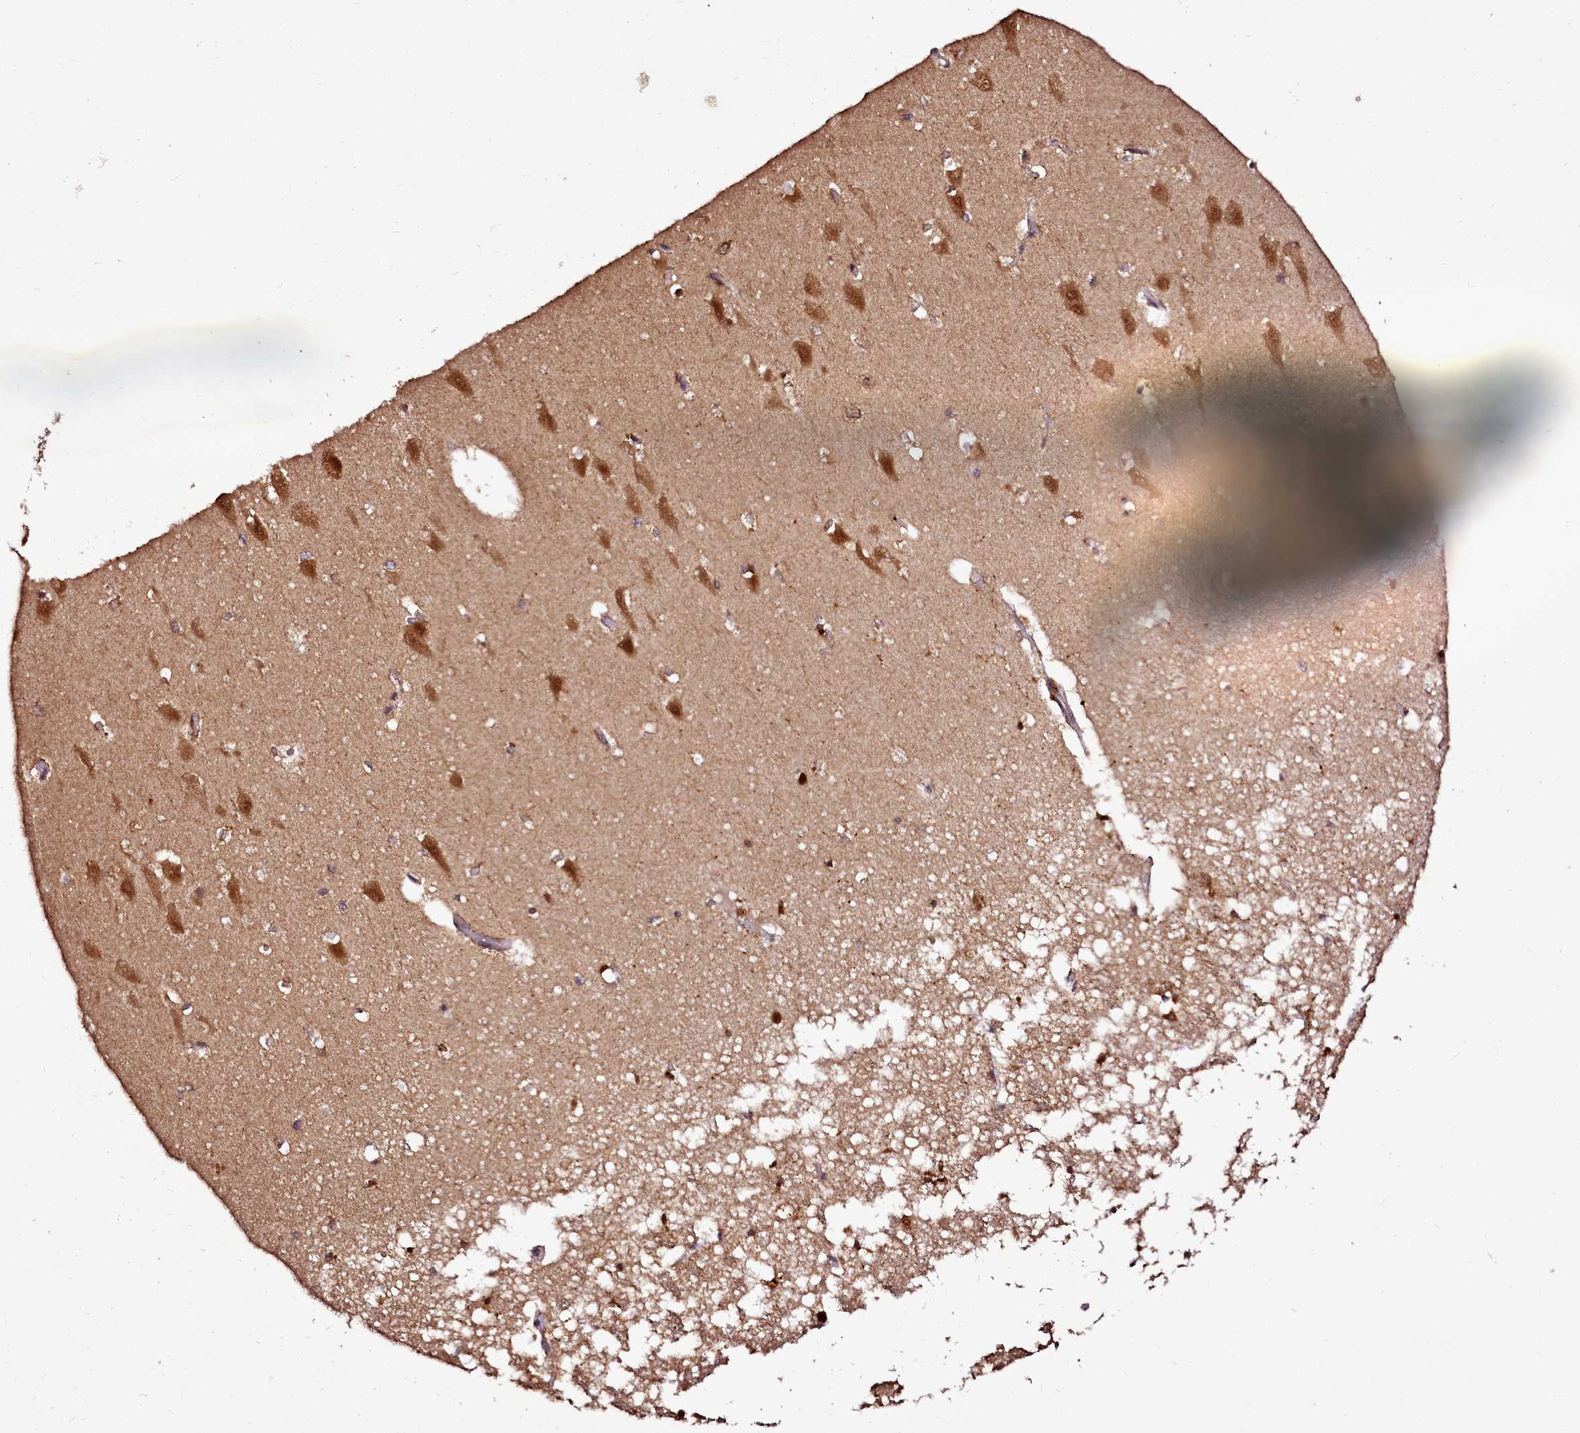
{"staining": {"intensity": "strong", "quantity": "25%-75%", "location": "cytoplasmic/membranous,nuclear"}, "tissue": "hippocampus", "cell_type": "Glial cells", "image_type": "normal", "snomed": [{"axis": "morphology", "description": "Normal tissue, NOS"}, {"axis": "topography", "description": "Hippocampus"}], "caption": "IHC staining of unremarkable hippocampus, which exhibits high levels of strong cytoplasmic/membranous,nuclear staining in approximately 25%-75% of glial cells indicating strong cytoplasmic/membranous,nuclear protein staining. The staining was performed using DAB (brown) for protein detection and nuclei were counterstained in hematoxylin (blue).", "gene": "EDIL3", "patient": {"sex": "male", "age": 70}}